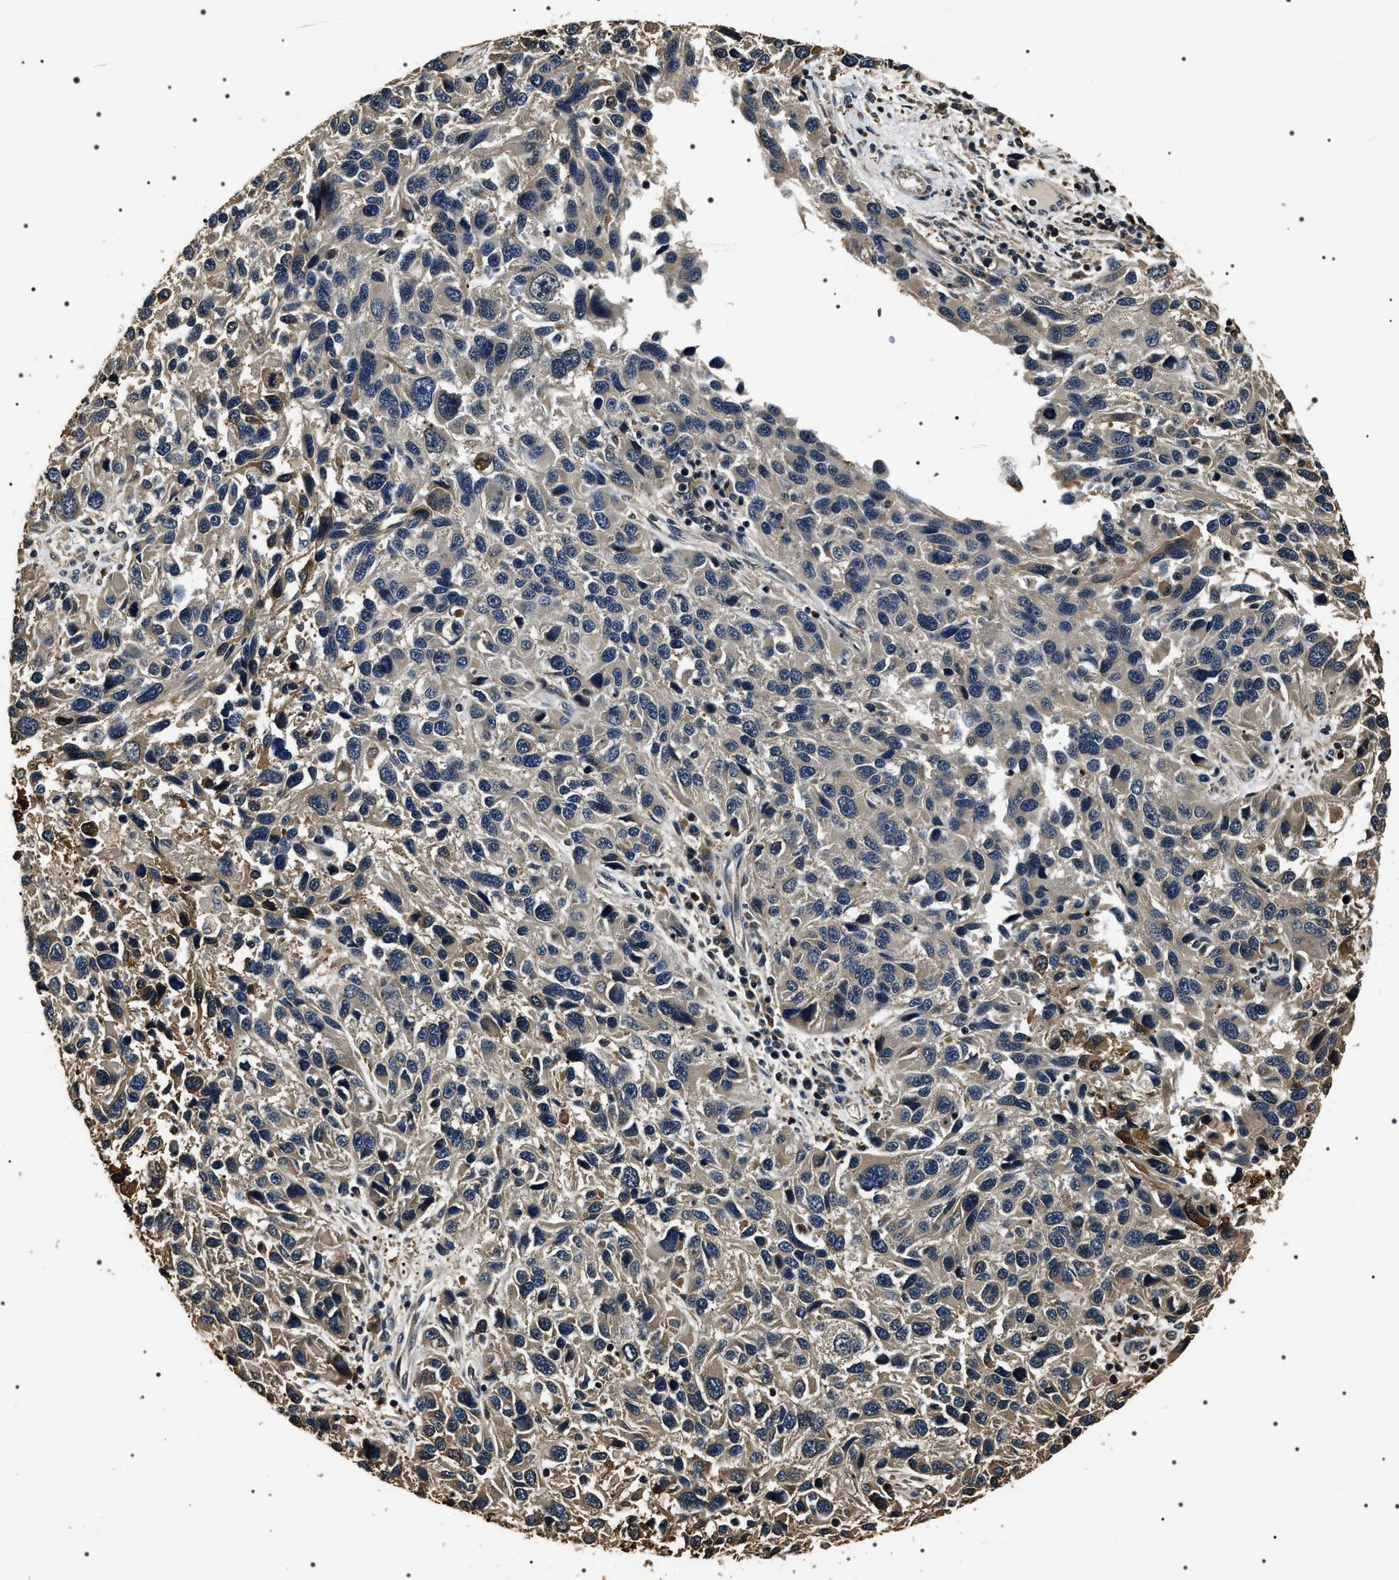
{"staining": {"intensity": "weak", "quantity": "<25%", "location": "cytoplasmic/membranous"}, "tissue": "melanoma", "cell_type": "Tumor cells", "image_type": "cancer", "snomed": [{"axis": "morphology", "description": "Malignant melanoma, NOS"}, {"axis": "topography", "description": "Skin"}], "caption": "There is no significant expression in tumor cells of malignant melanoma.", "gene": "ARHGAP22", "patient": {"sex": "male", "age": 53}}